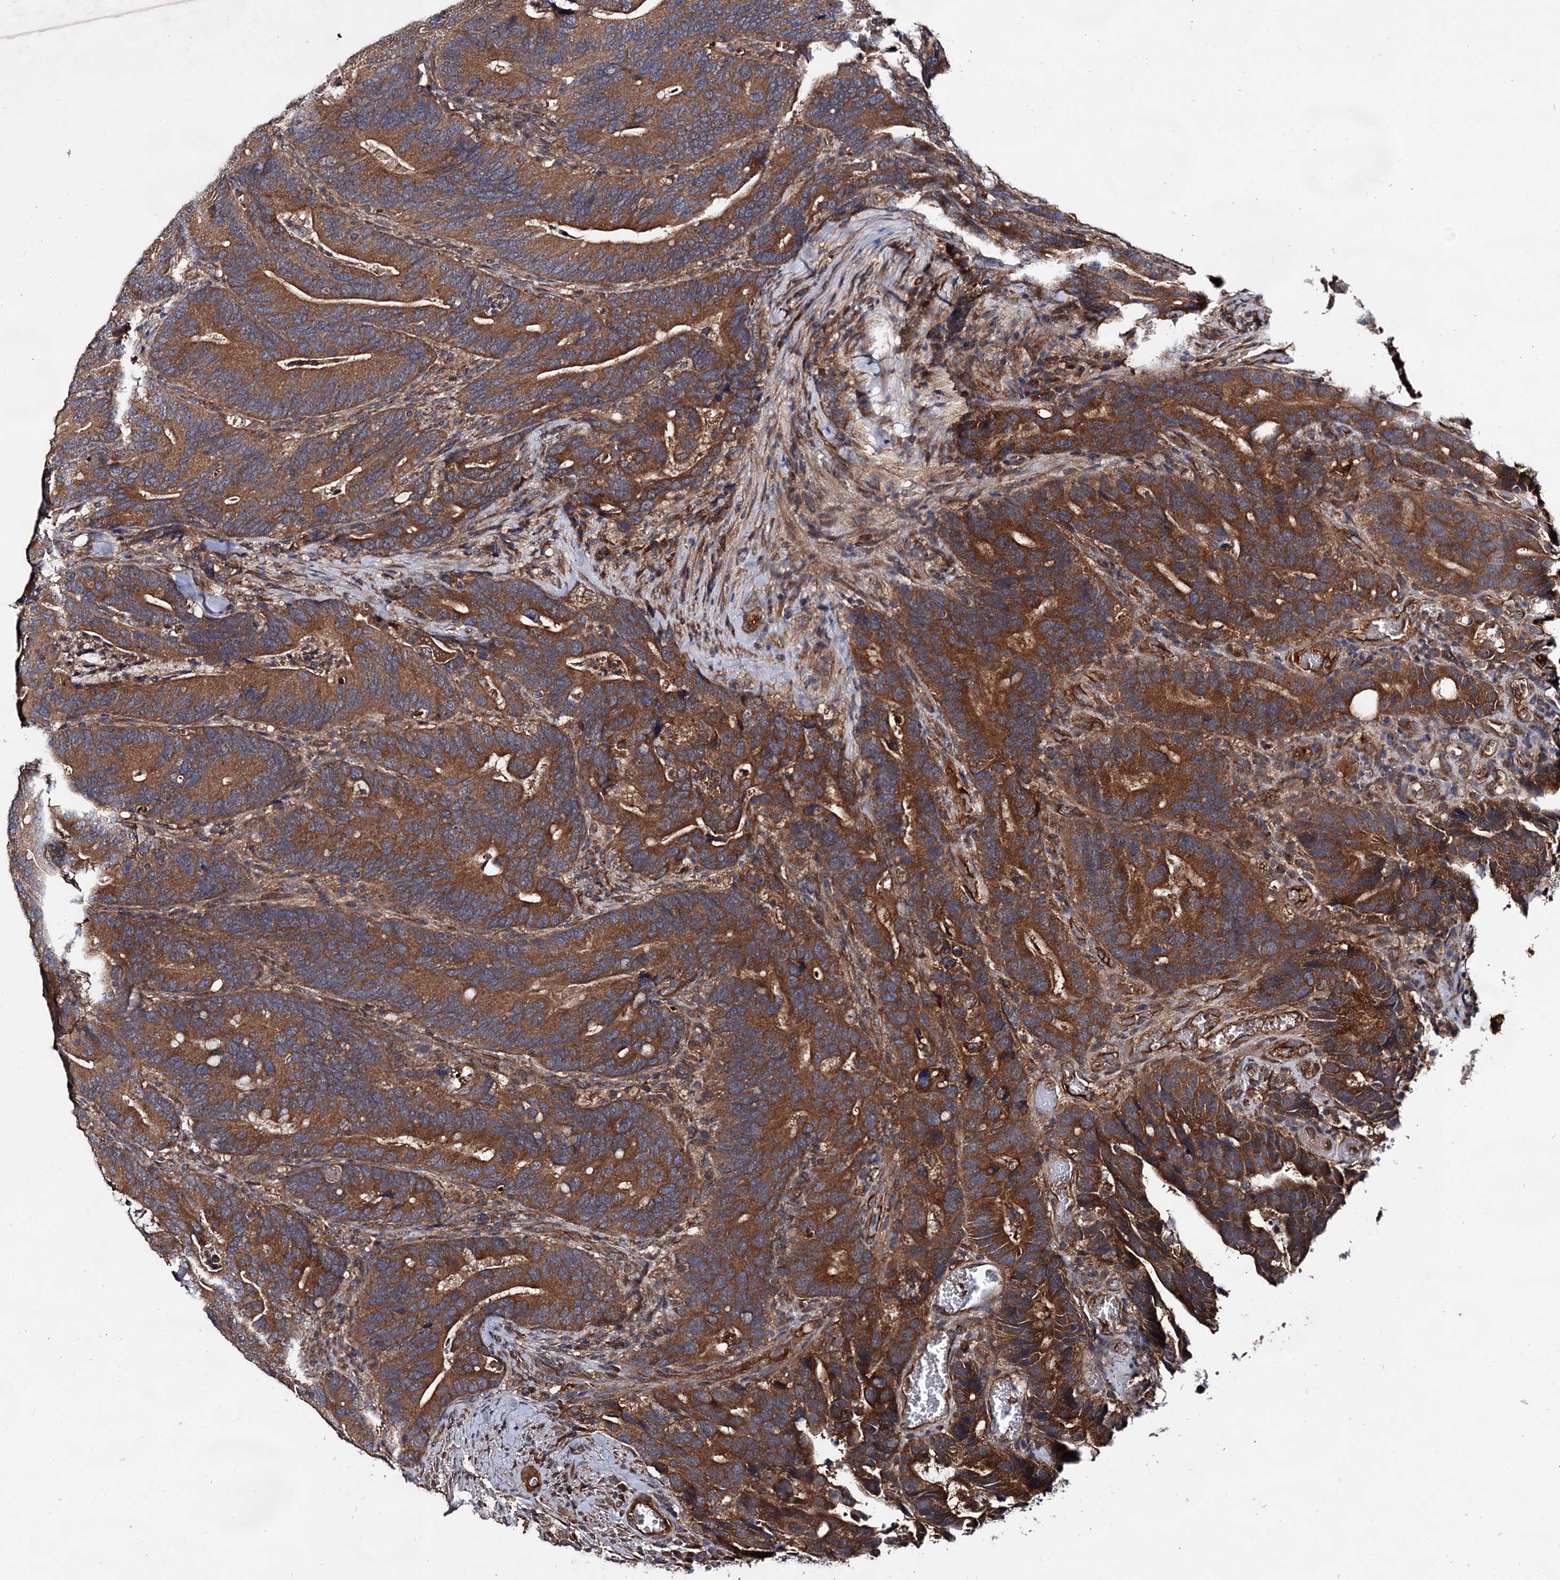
{"staining": {"intensity": "strong", "quantity": ">75%", "location": "cytoplasmic/membranous"}, "tissue": "colorectal cancer", "cell_type": "Tumor cells", "image_type": "cancer", "snomed": [{"axis": "morphology", "description": "Adenocarcinoma, NOS"}, {"axis": "topography", "description": "Colon"}], "caption": "DAB (3,3'-diaminobenzidine) immunohistochemical staining of adenocarcinoma (colorectal) shows strong cytoplasmic/membranous protein expression in approximately >75% of tumor cells. The protein of interest is stained brown, and the nuclei are stained in blue (DAB IHC with brightfield microscopy, high magnification).", "gene": "TEX9", "patient": {"sex": "female", "age": 66}}